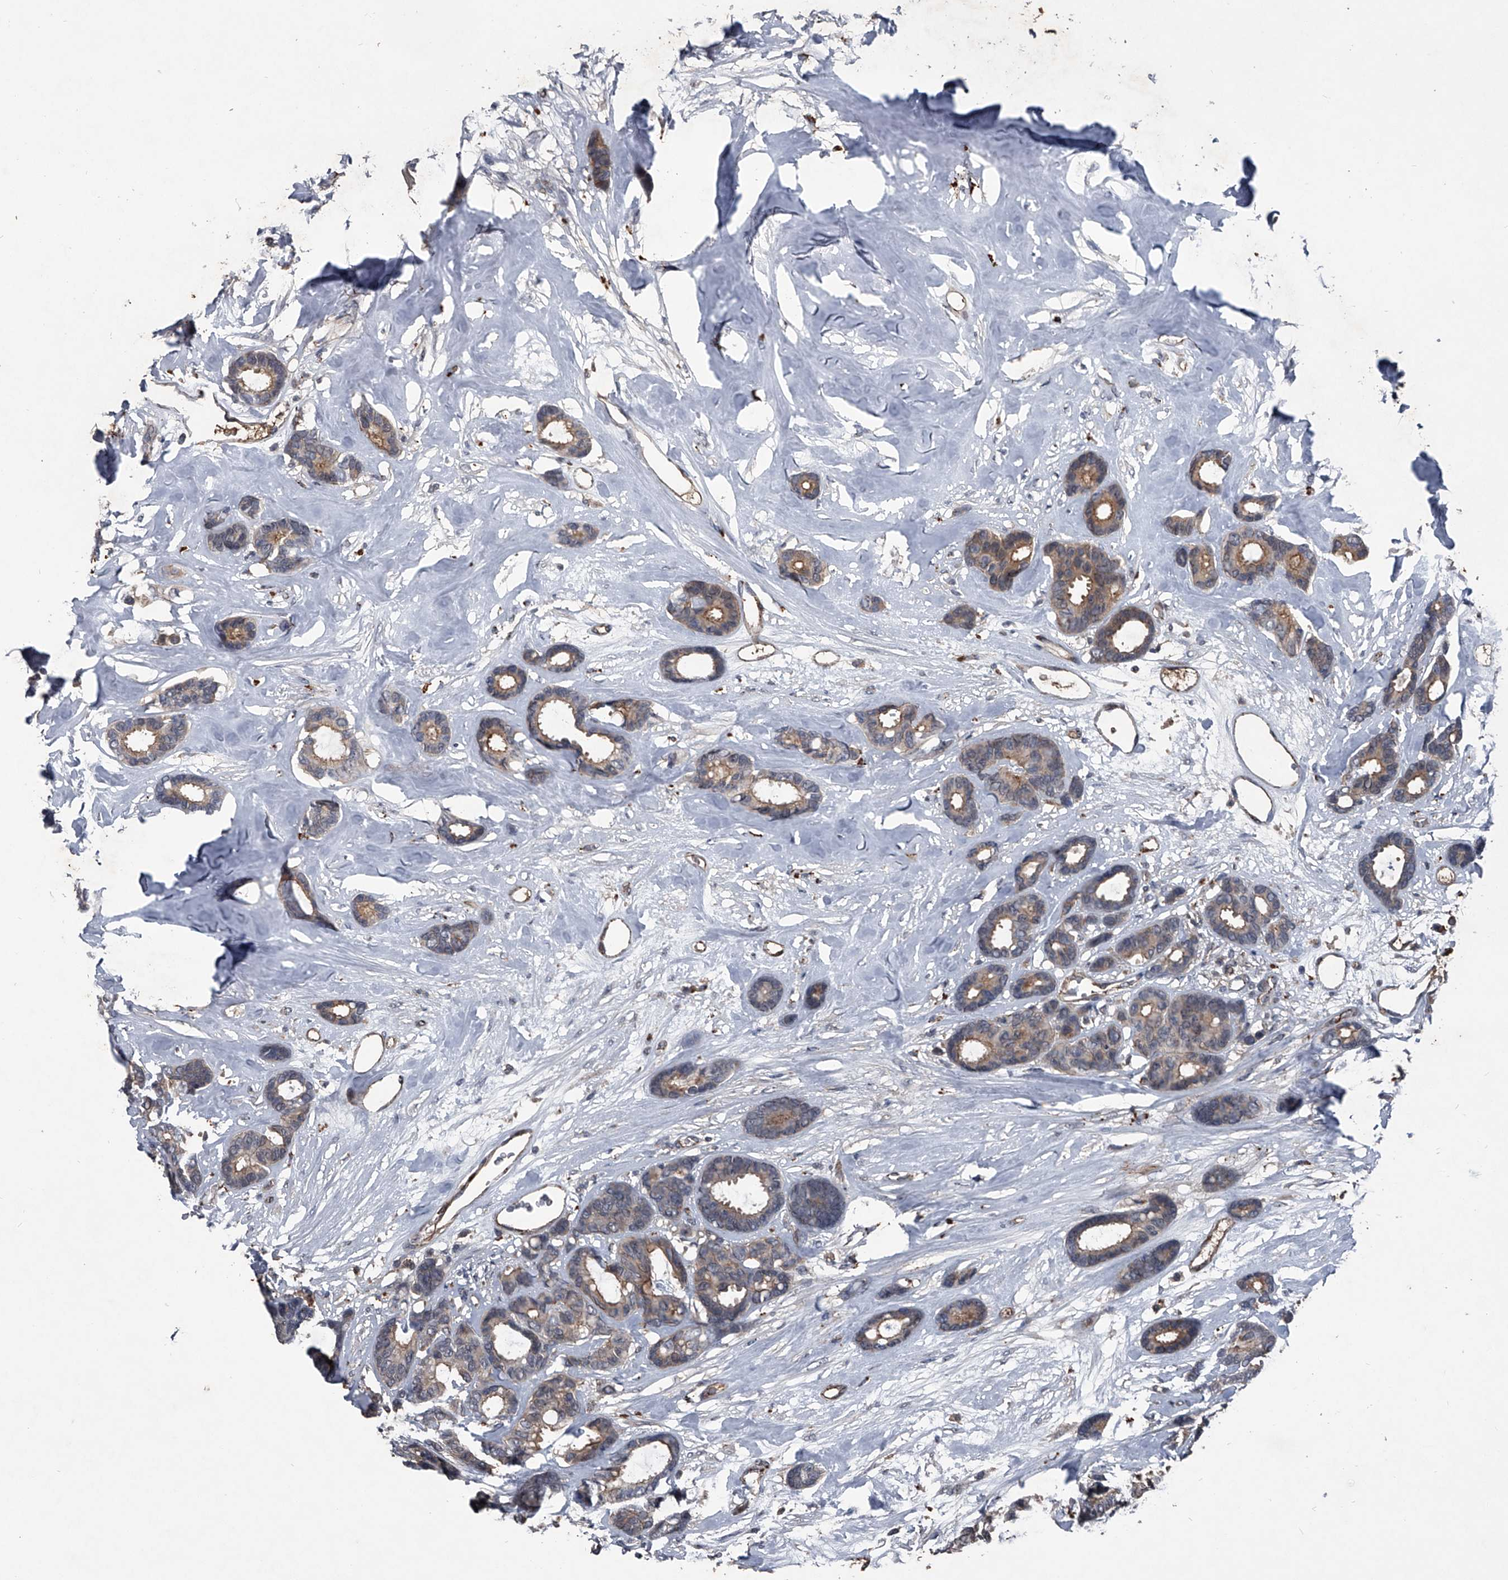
{"staining": {"intensity": "moderate", "quantity": ">75%", "location": "cytoplasmic/membranous"}, "tissue": "breast cancer", "cell_type": "Tumor cells", "image_type": "cancer", "snomed": [{"axis": "morphology", "description": "Duct carcinoma"}, {"axis": "topography", "description": "Breast"}], "caption": "Moderate cytoplasmic/membranous staining is present in about >75% of tumor cells in breast cancer (infiltrating ductal carcinoma).", "gene": "MAPKAP1", "patient": {"sex": "female", "age": 87}}